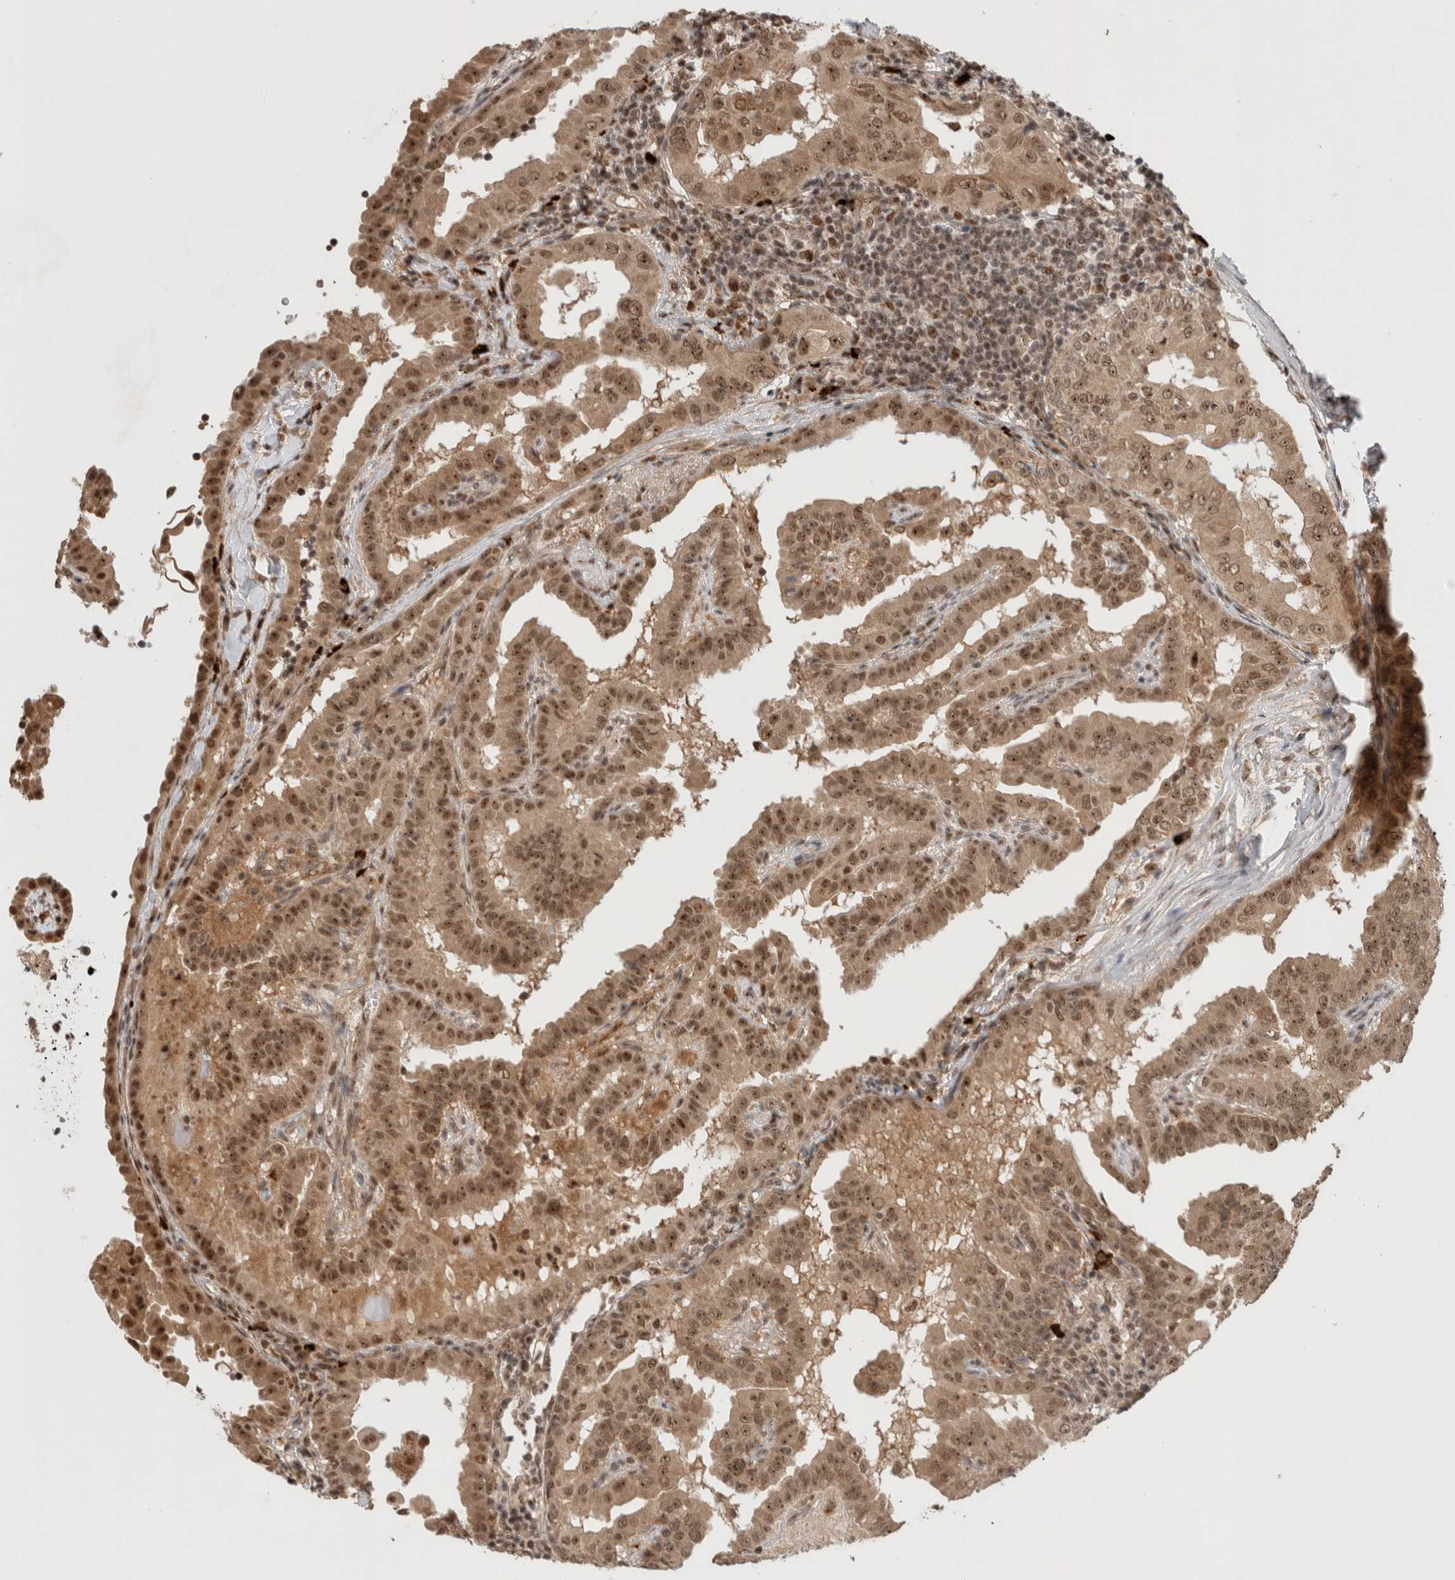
{"staining": {"intensity": "moderate", "quantity": ">75%", "location": "cytoplasmic/membranous,nuclear"}, "tissue": "thyroid cancer", "cell_type": "Tumor cells", "image_type": "cancer", "snomed": [{"axis": "morphology", "description": "Papillary adenocarcinoma, NOS"}, {"axis": "topography", "description": "Thyroid gland"}], "caption": "This is an image of IHC staining of thyroid cancer, which shows moderate positivity in the cytoplasmic/membranous and nuclear of tumor cells.", "gene": "MPHOSPH6", "patient": {"sex": "male", "age": 33}}